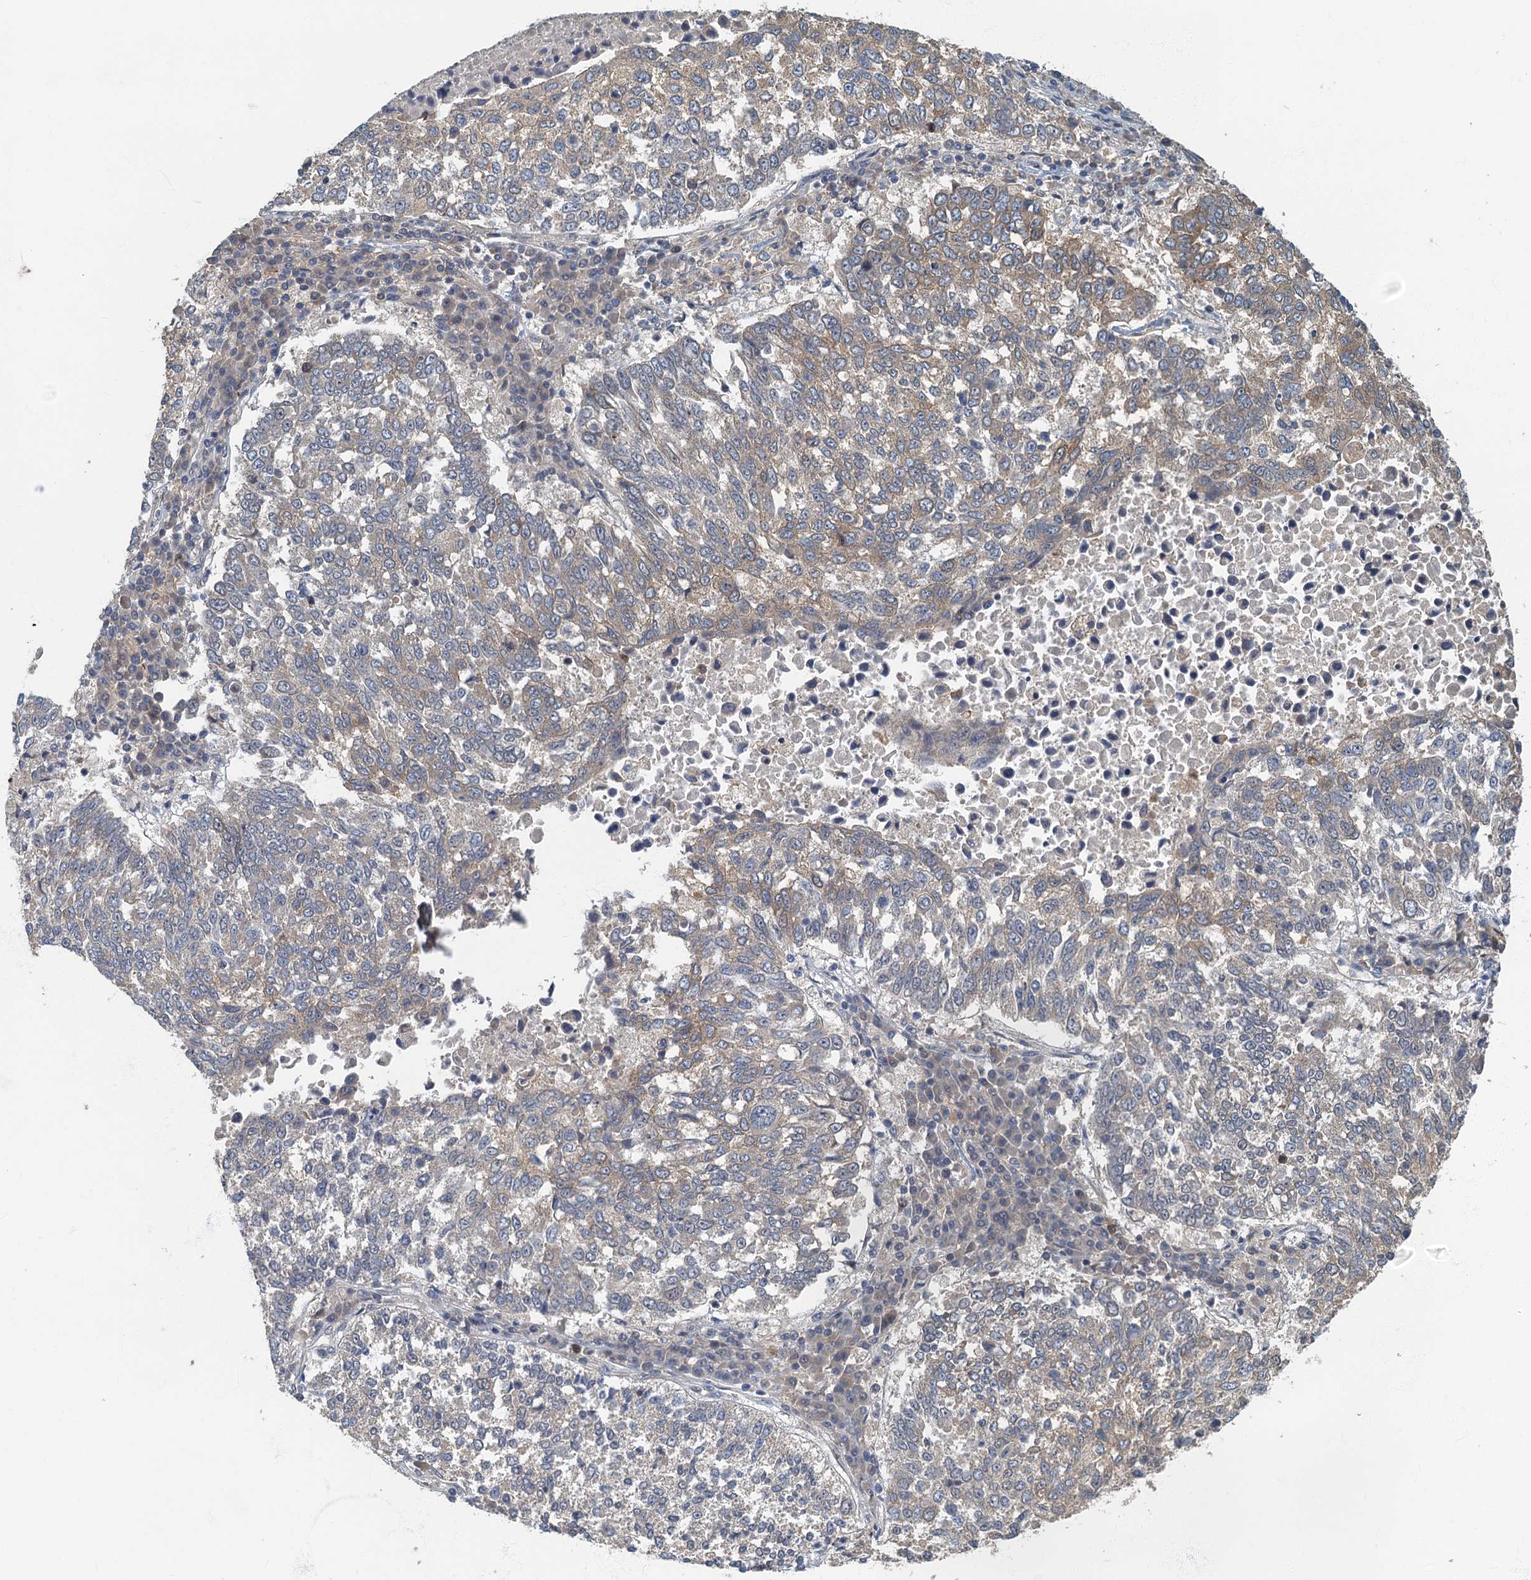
{"staining": {"intensity": "weak", "quantity": "<25%", "location": "cytoplasmic/membranous"}, "tissue": "lung cancer", "cell_type": "Tumor cells", "image_type": "cancer", "snomed": [{"axis": "morphology", "description": "Squamous cell carcinoma, NOS"}, {"axis": "topography", "description": "Lung"}], "caption": "The IHC histopathology image has no significant expression in tumor cells of squamous cell carcinoma (lung) tissue.", "gene": "CKAP2L", "patient": {"sex": "male", "age": 73}}